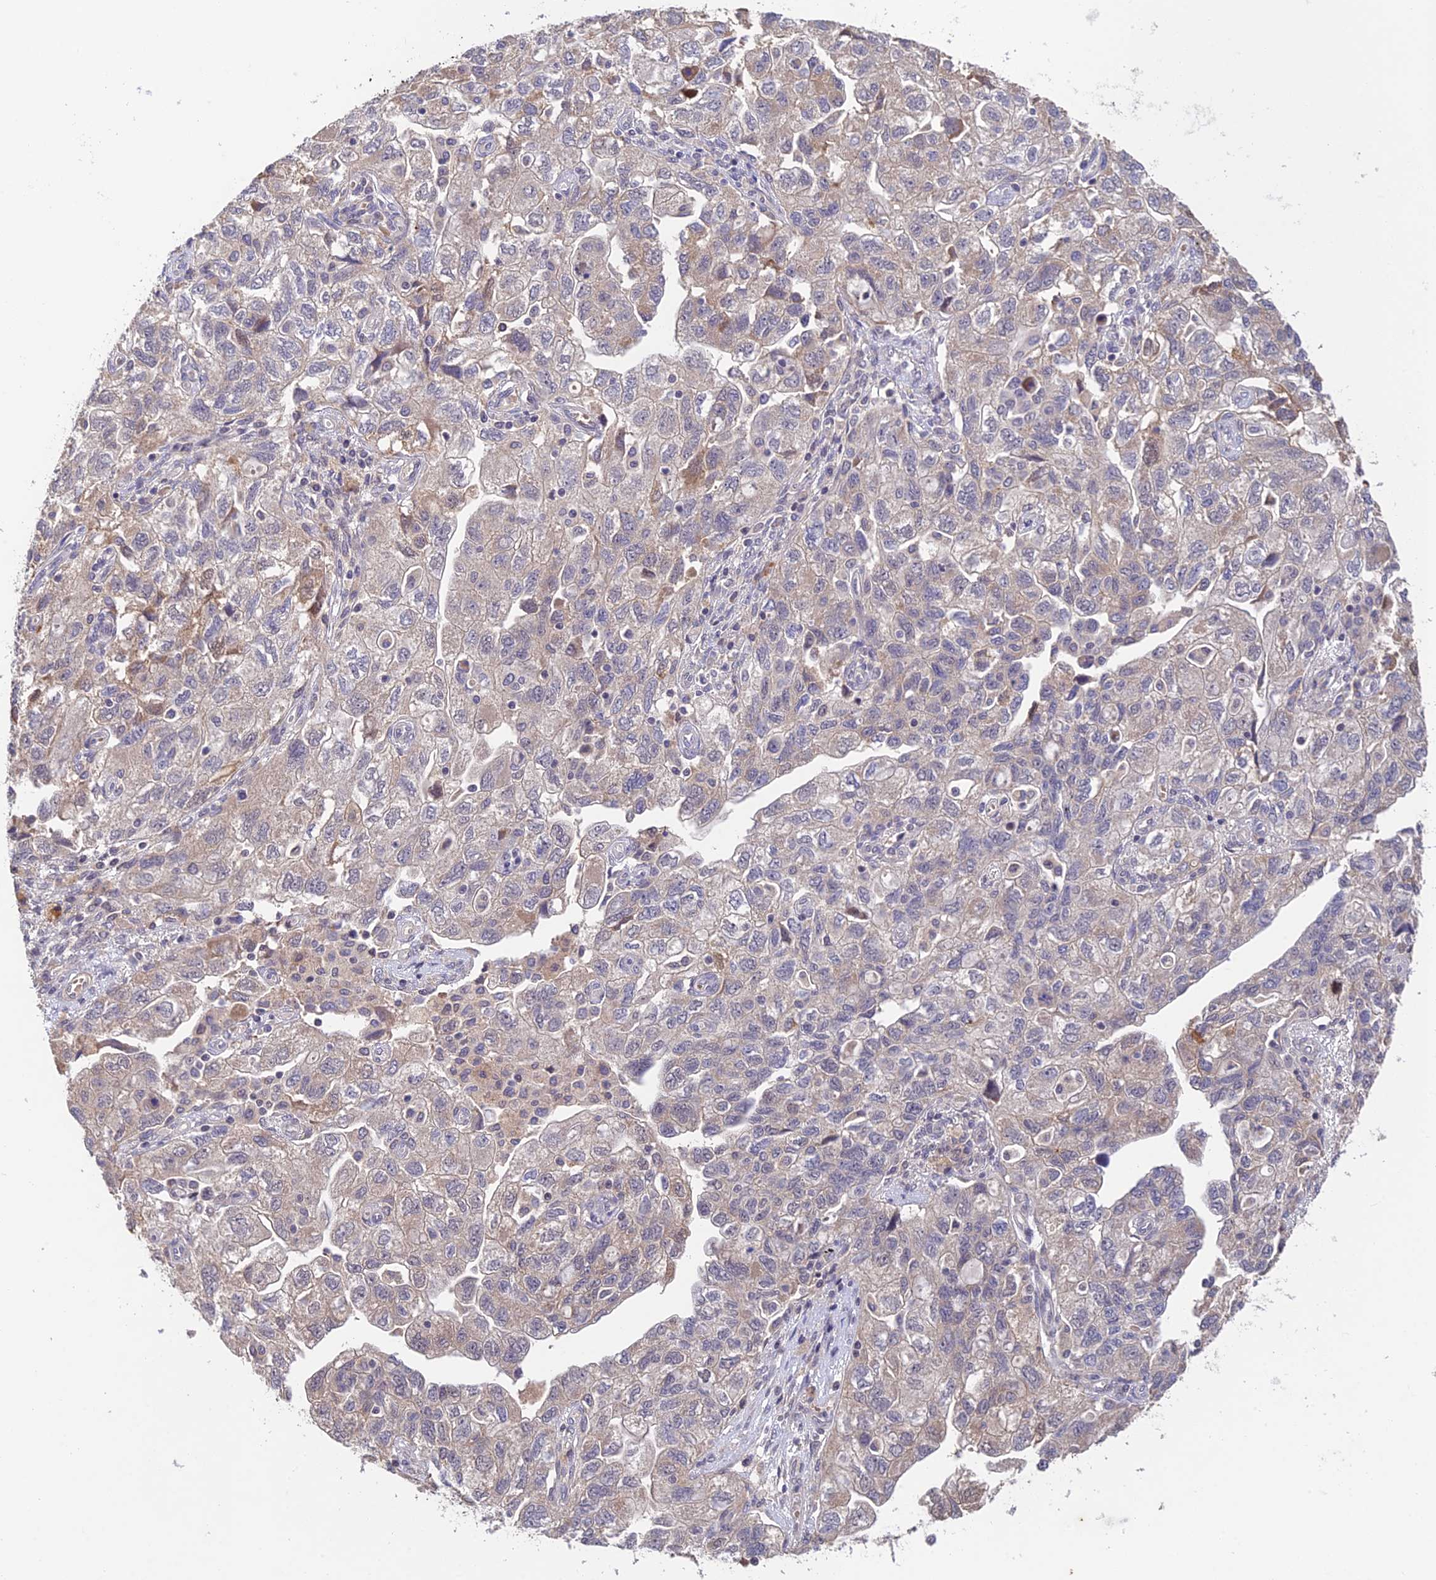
{"staining": {"intensity": "weak", "quantity": "<25%", "location": "cytoplasmic/membranous"}, "tissue": "ovarian cancer", "cell_type": "Tumor cells", "image_type": "cancer", "snomed": [{"axis": "morphology", "description": "Carcinoma, NOS"}, {"axis": "morphology", "description": "Cystadenocarcinoma, serous, NOS"}, {"axis": "topography", "description": "Ovary"}], "caption": "Immunohistochemistry micrograph of neoplastic tissue: ovarian serous cystadenocarcinoma stained with DAB (3,3'-diaminobenzidine) exhibits no significant protein staining in tumor cells.", "gene": "CWH43", "patient": {"sex": "female", "age": 69}}